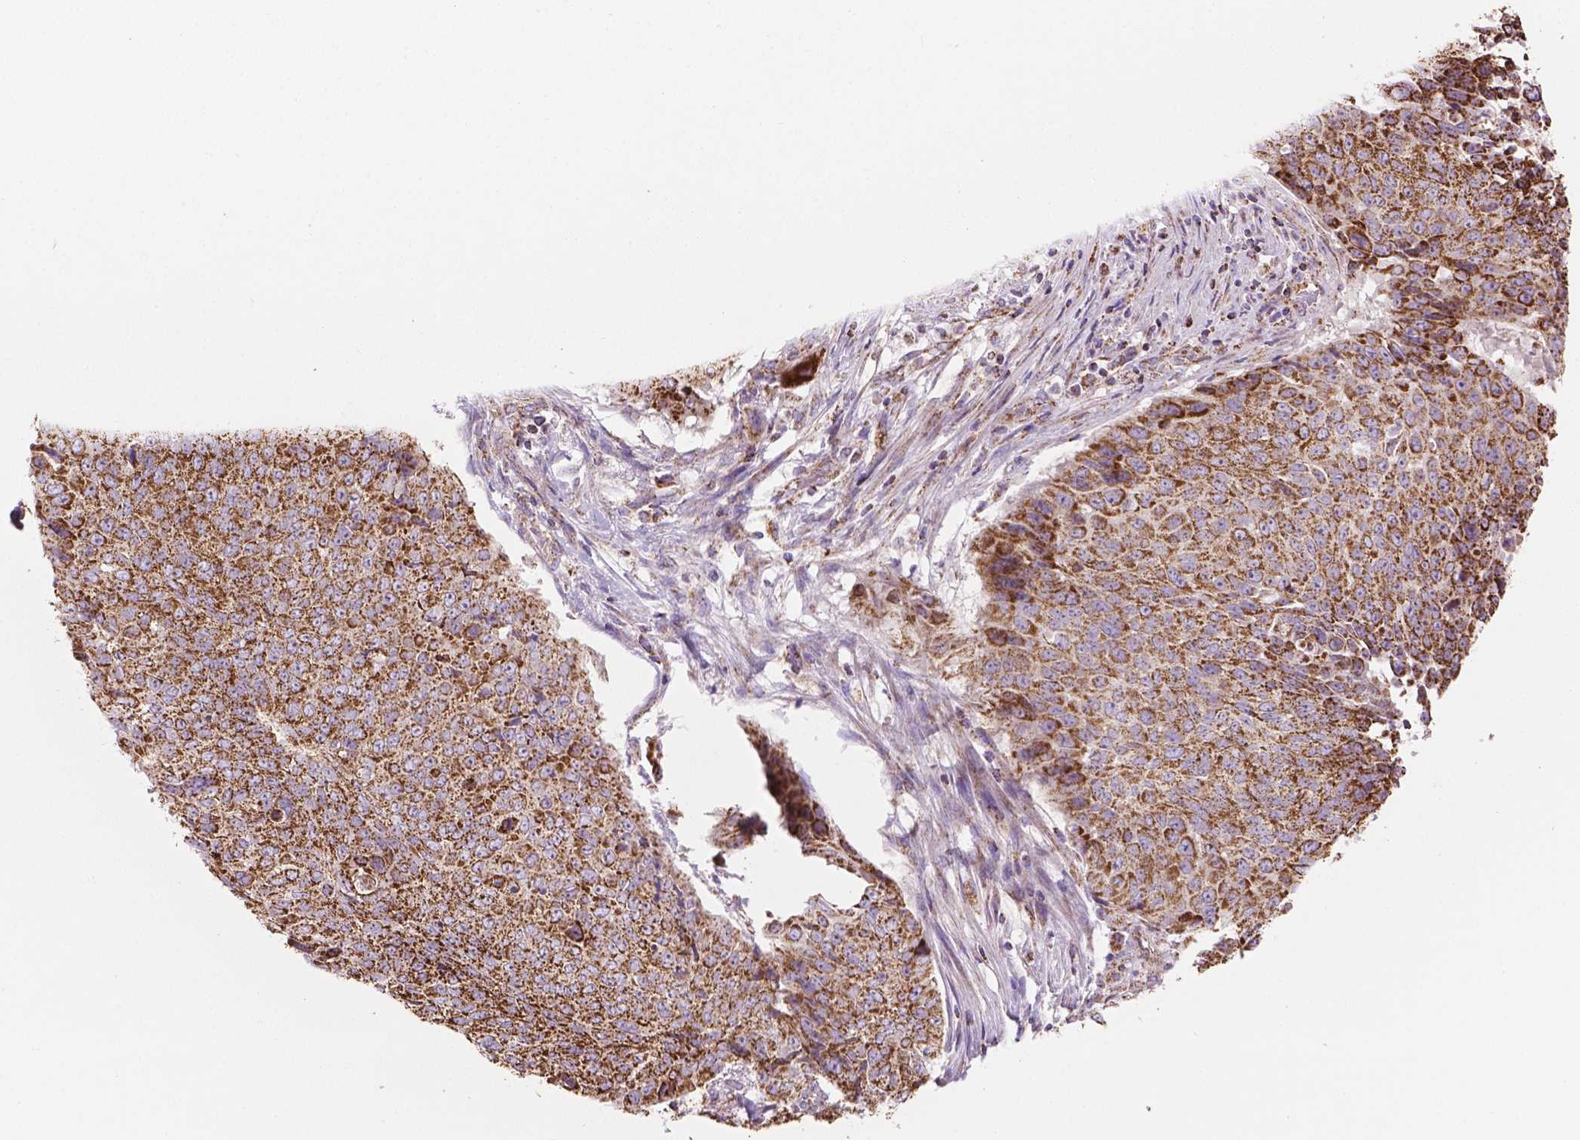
{"staining": {"intensity": "strong", "quantity": ">75%", "location": "cytoplasmic/membranous"}, "tissue": "lung cancer", "cell_type": "Tumor cells", "image_type": "cancer", "snomed": [{"axis": "morphology", "description": "Normal tissue, NOS"}, {"axis": "morphology", "description": "Squamous cell carcinoma, NOS"}, {"axis": "topography", "description": "Bronchus"}, {"axis": "topography", "description": "Lung"}], "caption": "Tumor cells demonstrate high levels of strong cytoplasmic/membranous staining in approximately >75% of cells in lung cancer (squamous cell carcinoma).", "gene": "PIBF1", "patient": {"sex": "male", "age": 64}}